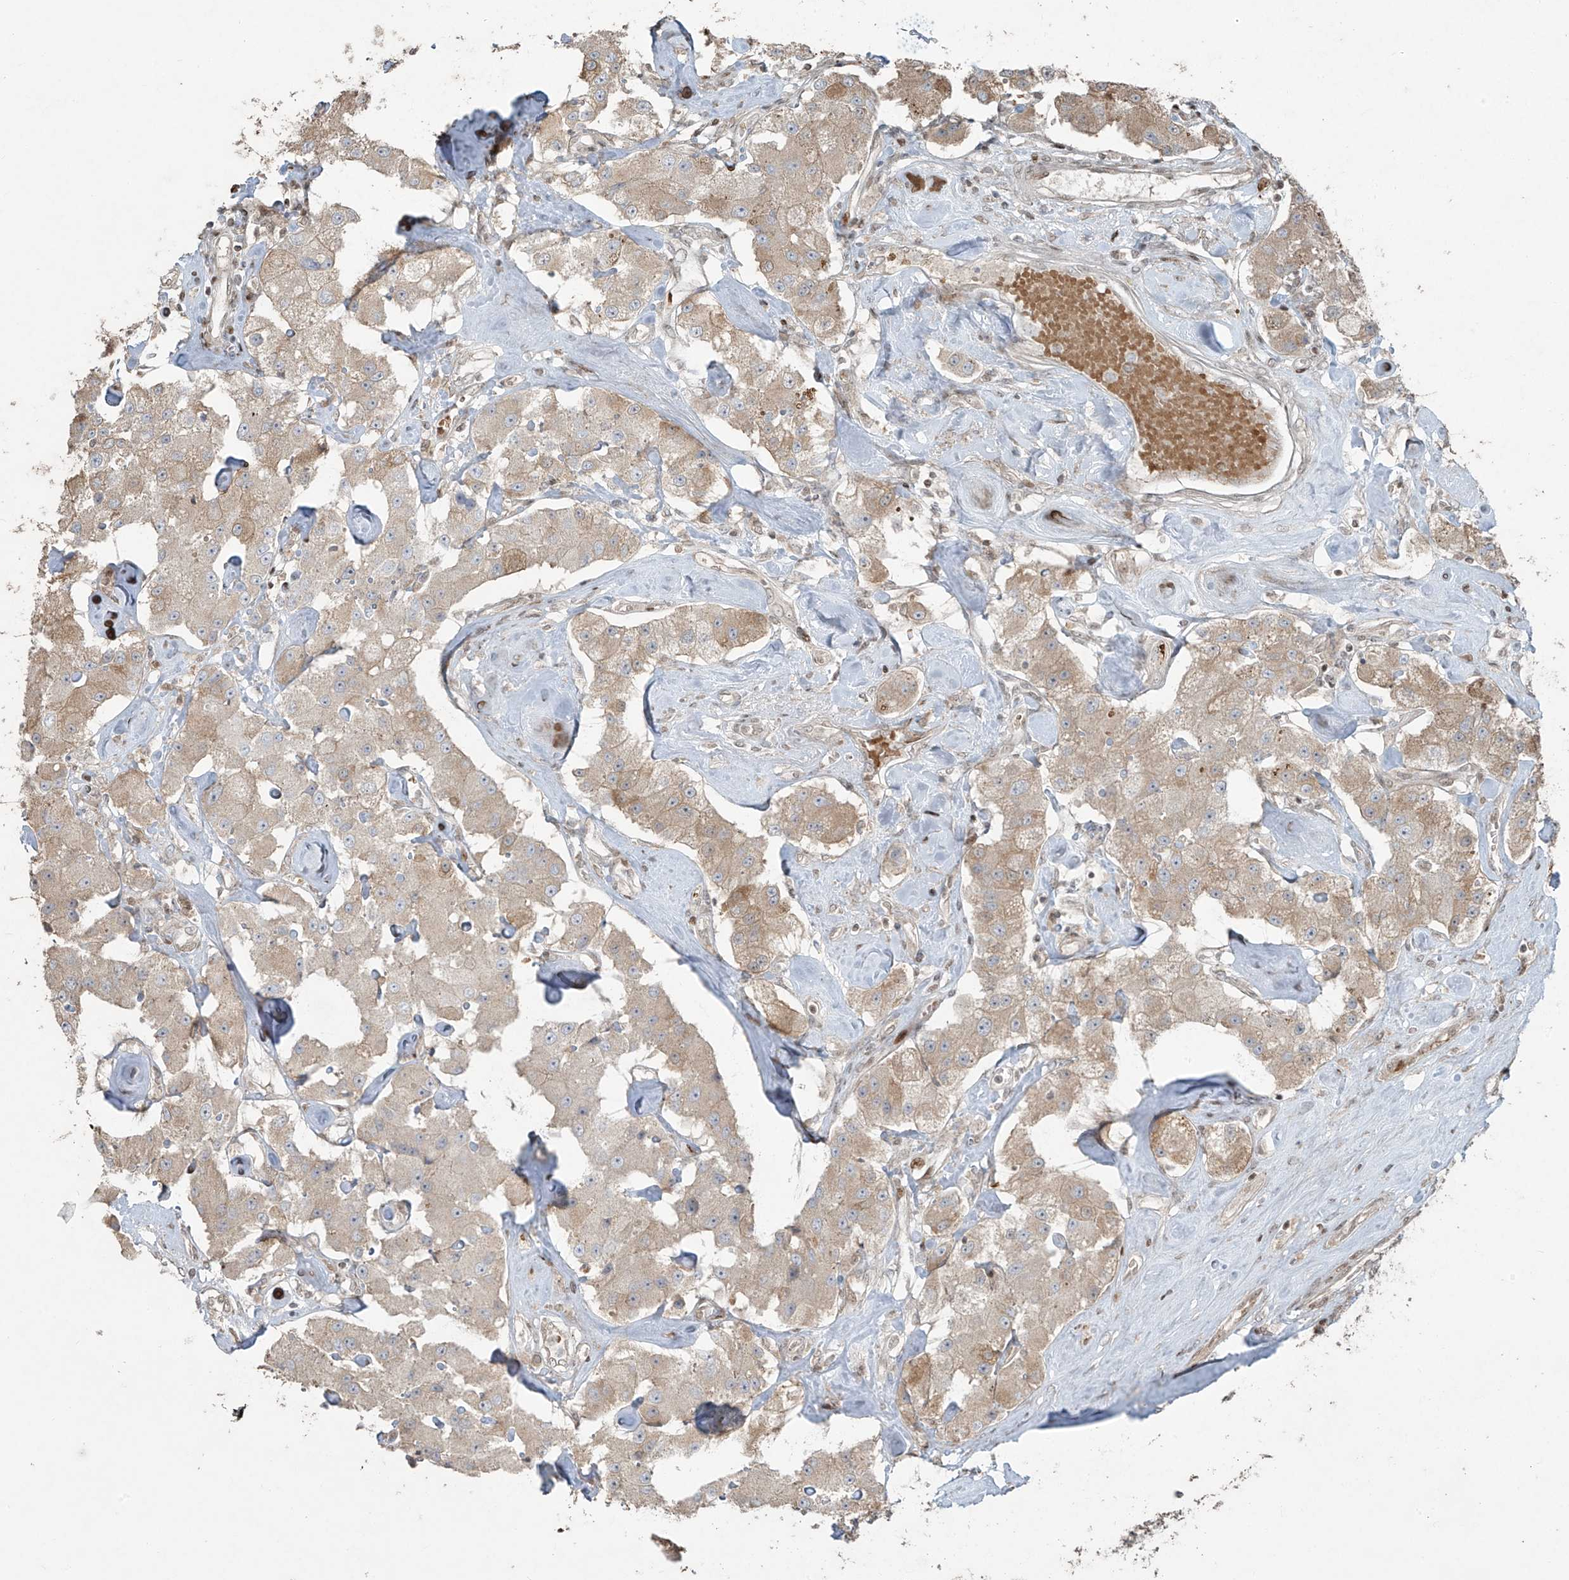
{"staining": {"intensity": "weak", "quantity": "25%-75%", "location": "cytoplasmic/membranous"}, "tissue": "carcinoid", "cell_type": "Tumor cells", "image_type": "cancer", "snomed": [{"axis": "morphology", "description": "Carcinoid, malignant, NOS"}, {"axis": "topography", "description": "Pancreas"}], "caption": "Human malignant carcinoid stained with a protein marker demonstrates weak staining in tumor cells.", "gene": "TTC22", "patient": {"sex": "male", "age": 41}}